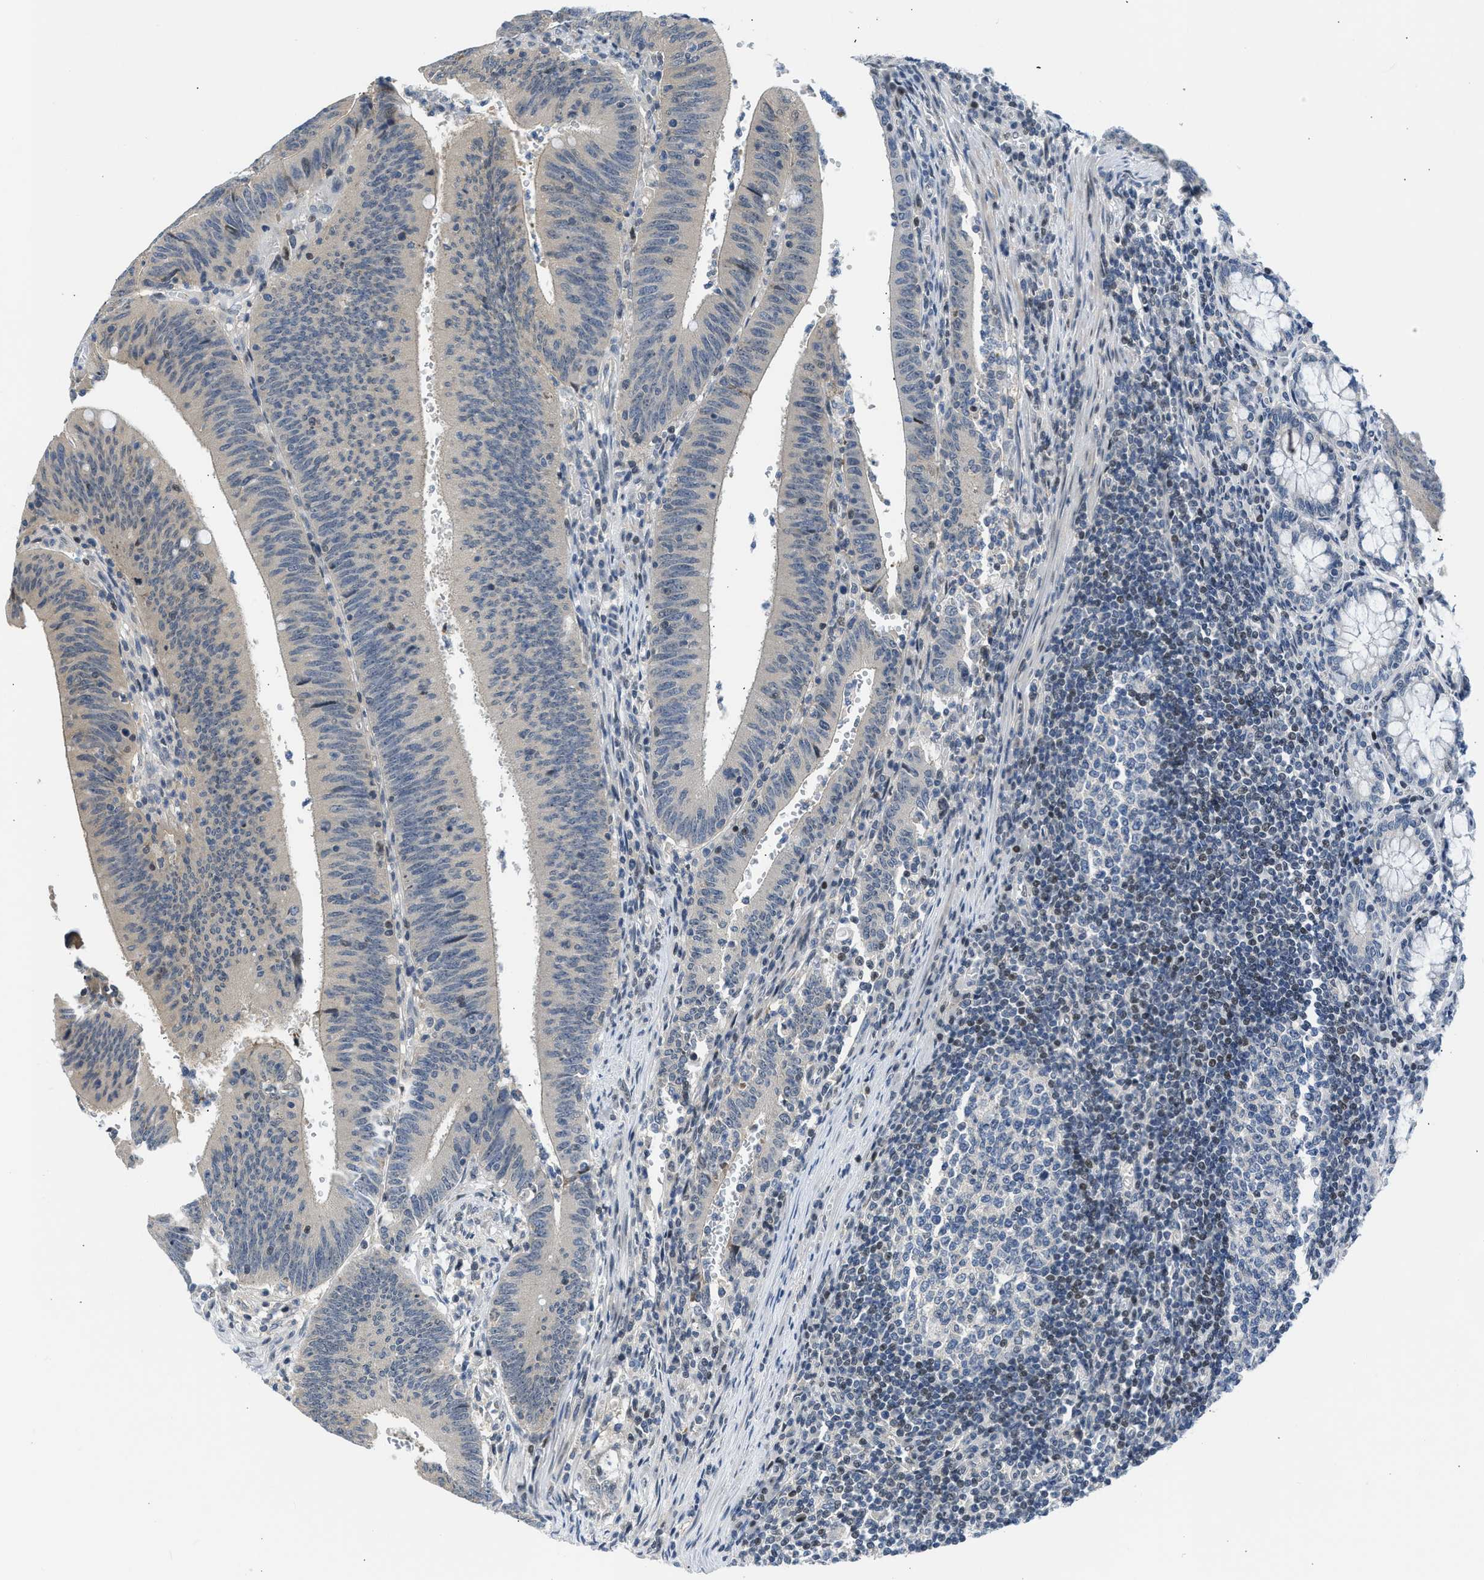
{"staining": {"intensity": "moderate", "quantity": "<25%", "location": "cytoplasmic/membranous,nuclear"}, "tissue": "colorectal cancer", "cell_type": "Tumor cells", "image_type": "cancer", "snomed": [{"axis": "morphology", "description": "Normal tissue, NOS"}, {"axis": "morphology", "description": "Adenocarcinoma, NOS"}, {"axis": "topography", "description": "Rectum"}], "caption": "Immunohistochemistry (IHC) micrograph of adenocarcinoma (colorectal) stained for a protein (brown), which reveals low levels of moderate cytoplasmic/membranous and nuclear staining in approximately <25% of tumor cells.", "gene": "OLIG3", "patient": {"sex": "female", "age": 66}}